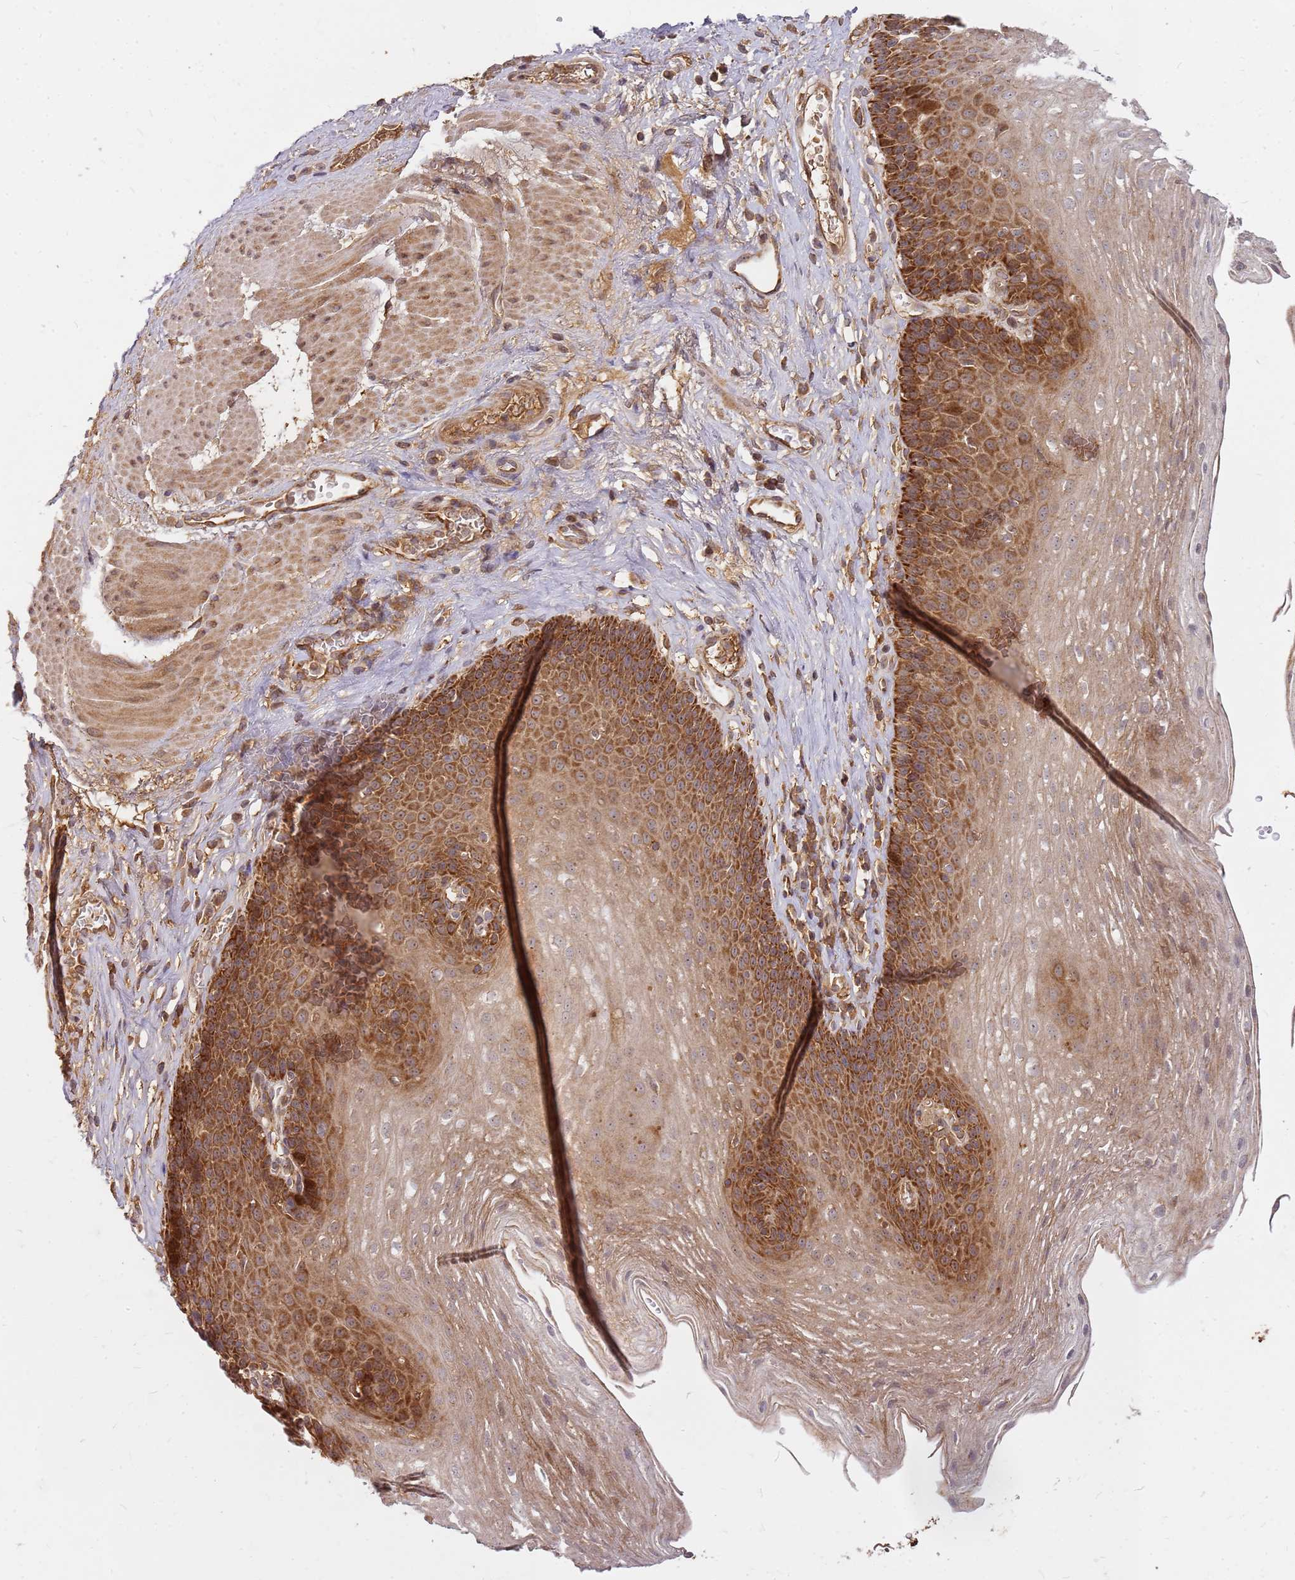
{"staining": {"intensity": "strong", "quantity": "25%-75%", "location": "cytoplasmic/membranous"}, "tissue": "esophagus", "cell_type": "Squamous epithelial cells", "image_type": "normal", "snomed": [{"axis": "morphology", "description": "Normal tissue, NOS"}, {"axis": "topography", "description": "Esophagus"}], "caption": "About 25%-75% of squamous epithelial cells in unremarkable human esophagus reveal strong cytoplasmic/membranous protein expression as visualized by brown immunohistochemical staining.", "gene": "CCDC159", "patient": {"sex": "female", "age": 66}}